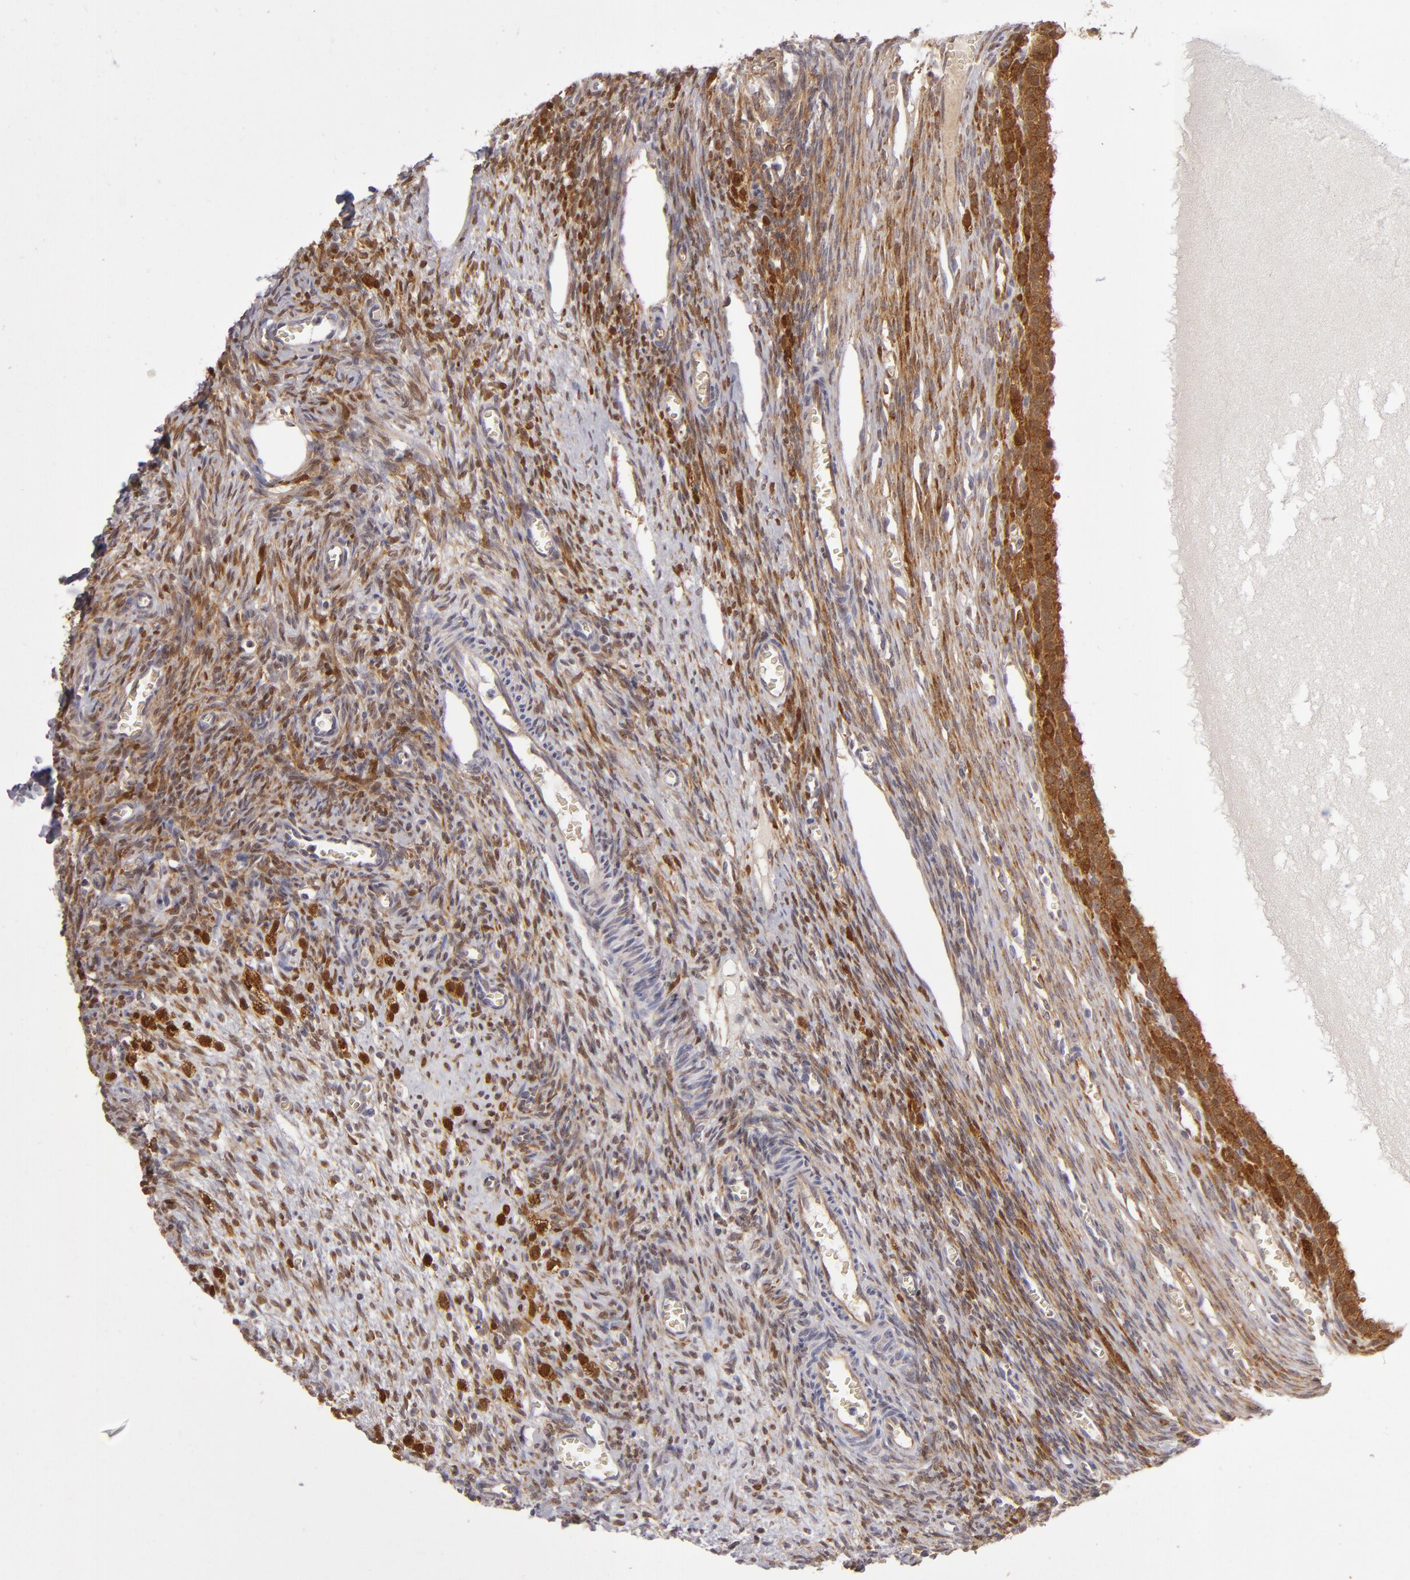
{"staining": {"intensity": "strong", "quantity": ">75%", "location": "cytoplasmic/membranous"}, "tissue": "ovary", "cell_type": "Follicle cells", "image_type": "normal", "snomed": [{"axis": "morphology", "description": "Normal tissue, NOS"}, {"axis": "topography", "description": "Ovary"}], "caption": "Benign ovary was stained to show a protein in brown. There is high levels of strong cytoplasmic/membranous positivity in approximately >75% of follicle cells.", "gene": "SH2D4A", "patient": {"sex": "female", "age": 27}}